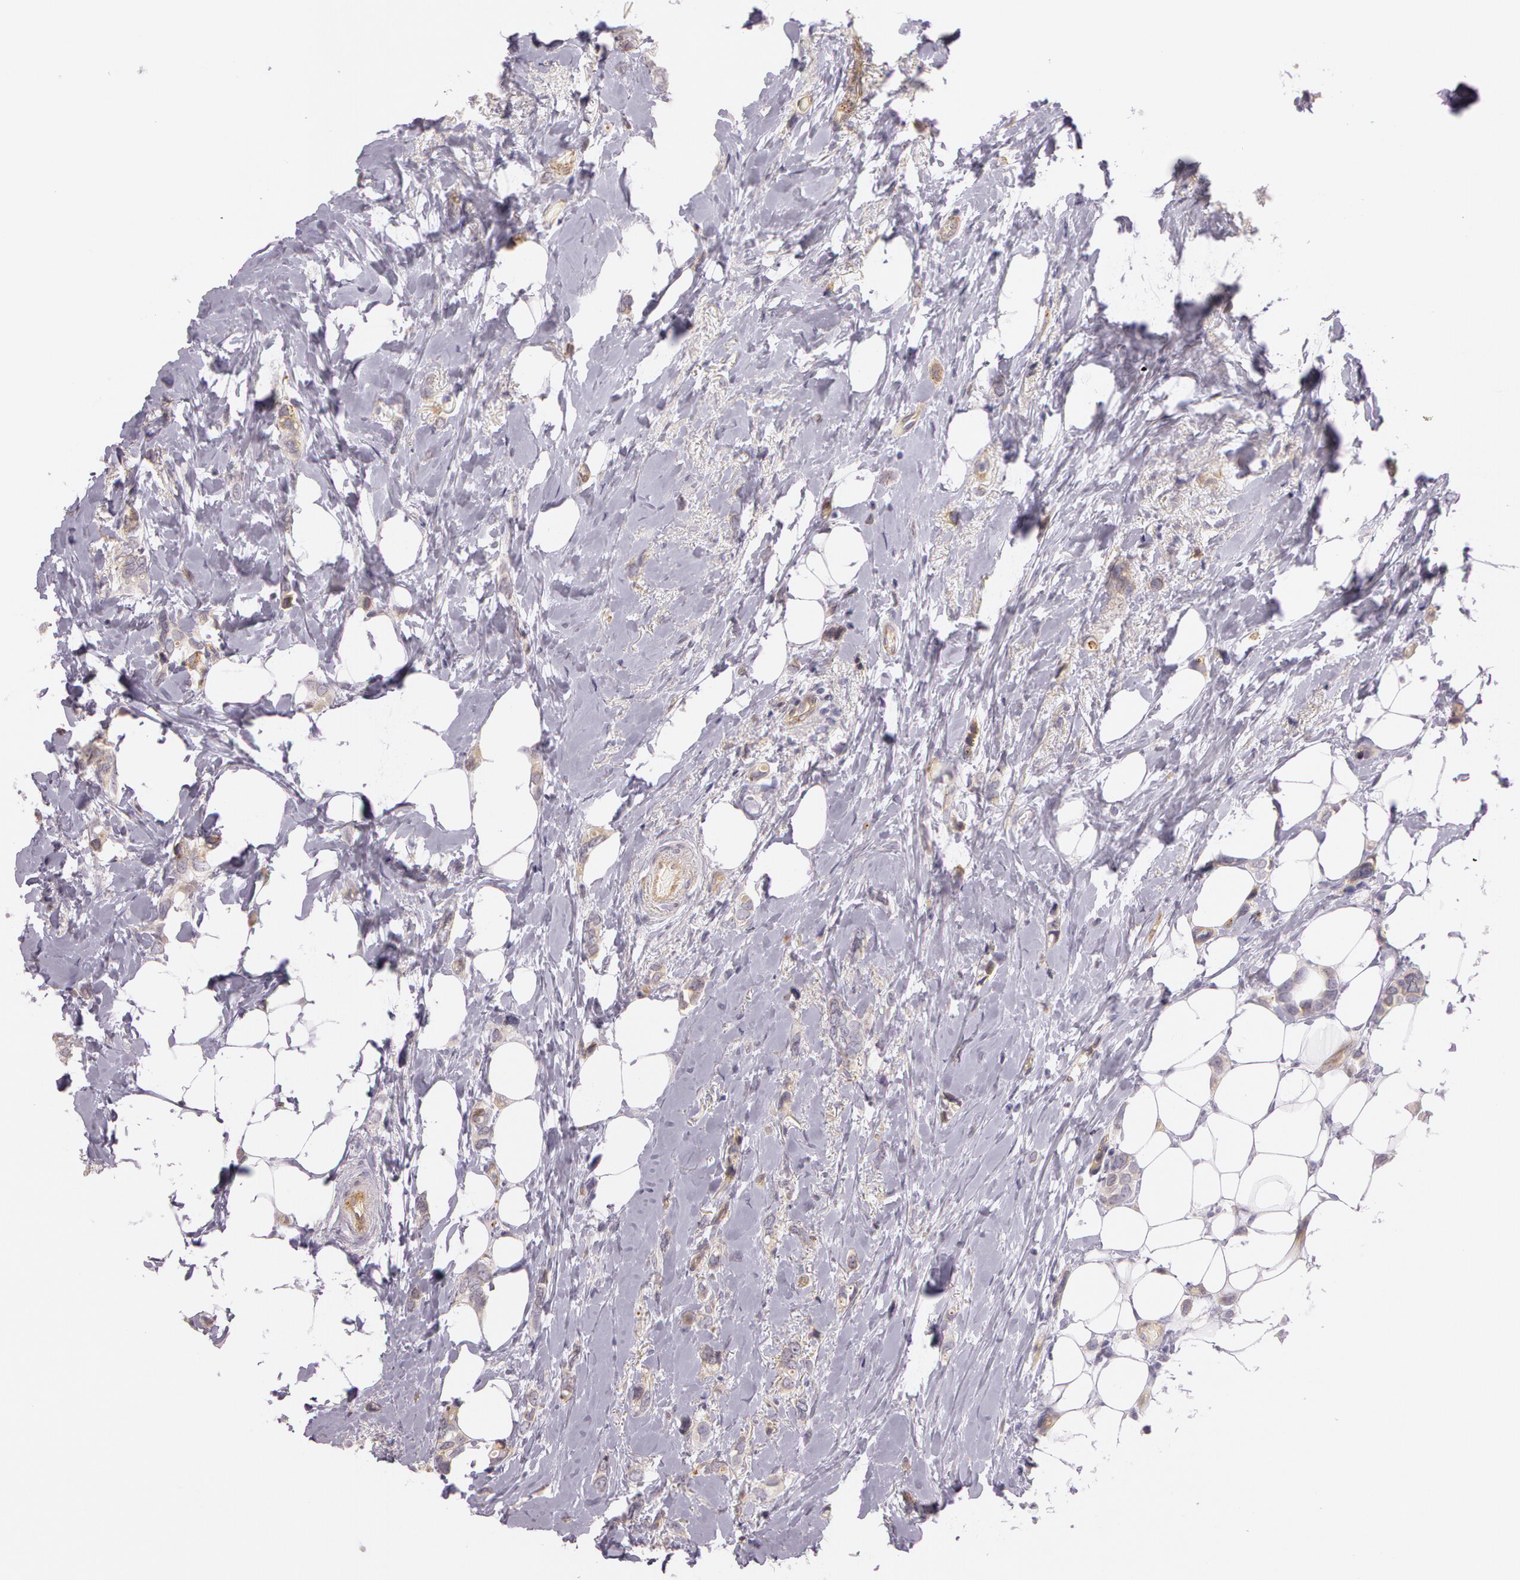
{"staining": {"intensity": "weak", "quantity": ">75%", "location": "cytoplasmic/membranous"}, "tissue": "breast cancer", "cell_type": "Tumor cells", "image_type": "cancer", "snomed": [{"axis": "morphology", "description": "Duct carcinoma"}, {"axis": "topography", "description": "Breast"}], "caption": "A brown stain highlights weak cytoplasmic/membranous positivity of a protein in breast cancer (infiltrating ductal carcinoma) tumor cells.", "gene": "APP", "patient": {"sex": "female", "age": 72}}